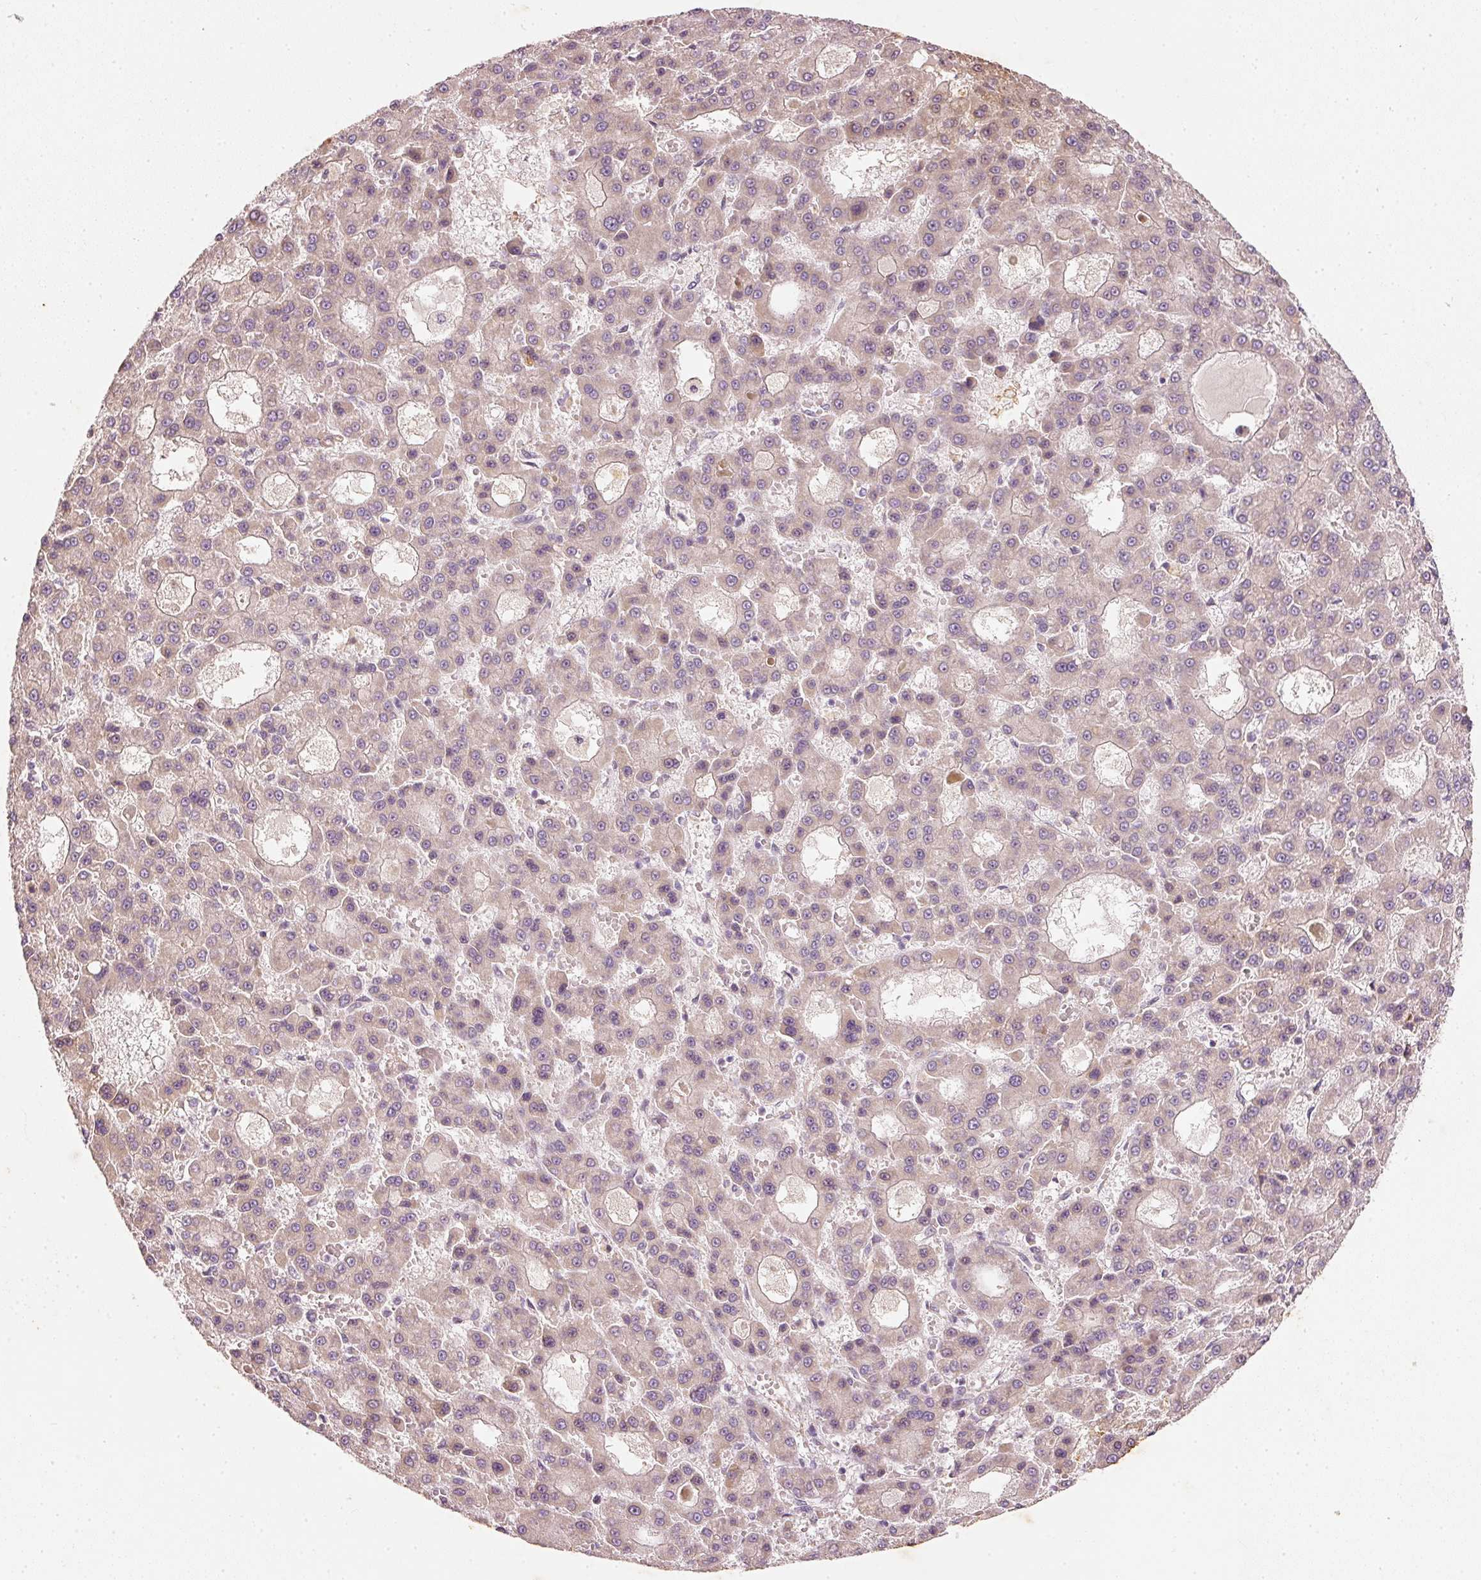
{"staining": {"intensity": "weak", "quantity": ">75%", "location": "cytoplasmic/membranous"}, "tissue": "liver cancer", "cell_type": "Tumor cells", "image_type": "cancer", "snomed": [{"axis": "morphology", "description": "Carcinoma, Hepatocellular, NOS"}, {"axis": "topography", "description": "Liver"}], "caption": "This is a histology image of IHC staining of liver hepatocellular carcinoma, which shows weak expression in the cytoplasmic/membranous of tumor cells.", "gene": "RGL2", "patient": {"sex": "male", "age": 70}}